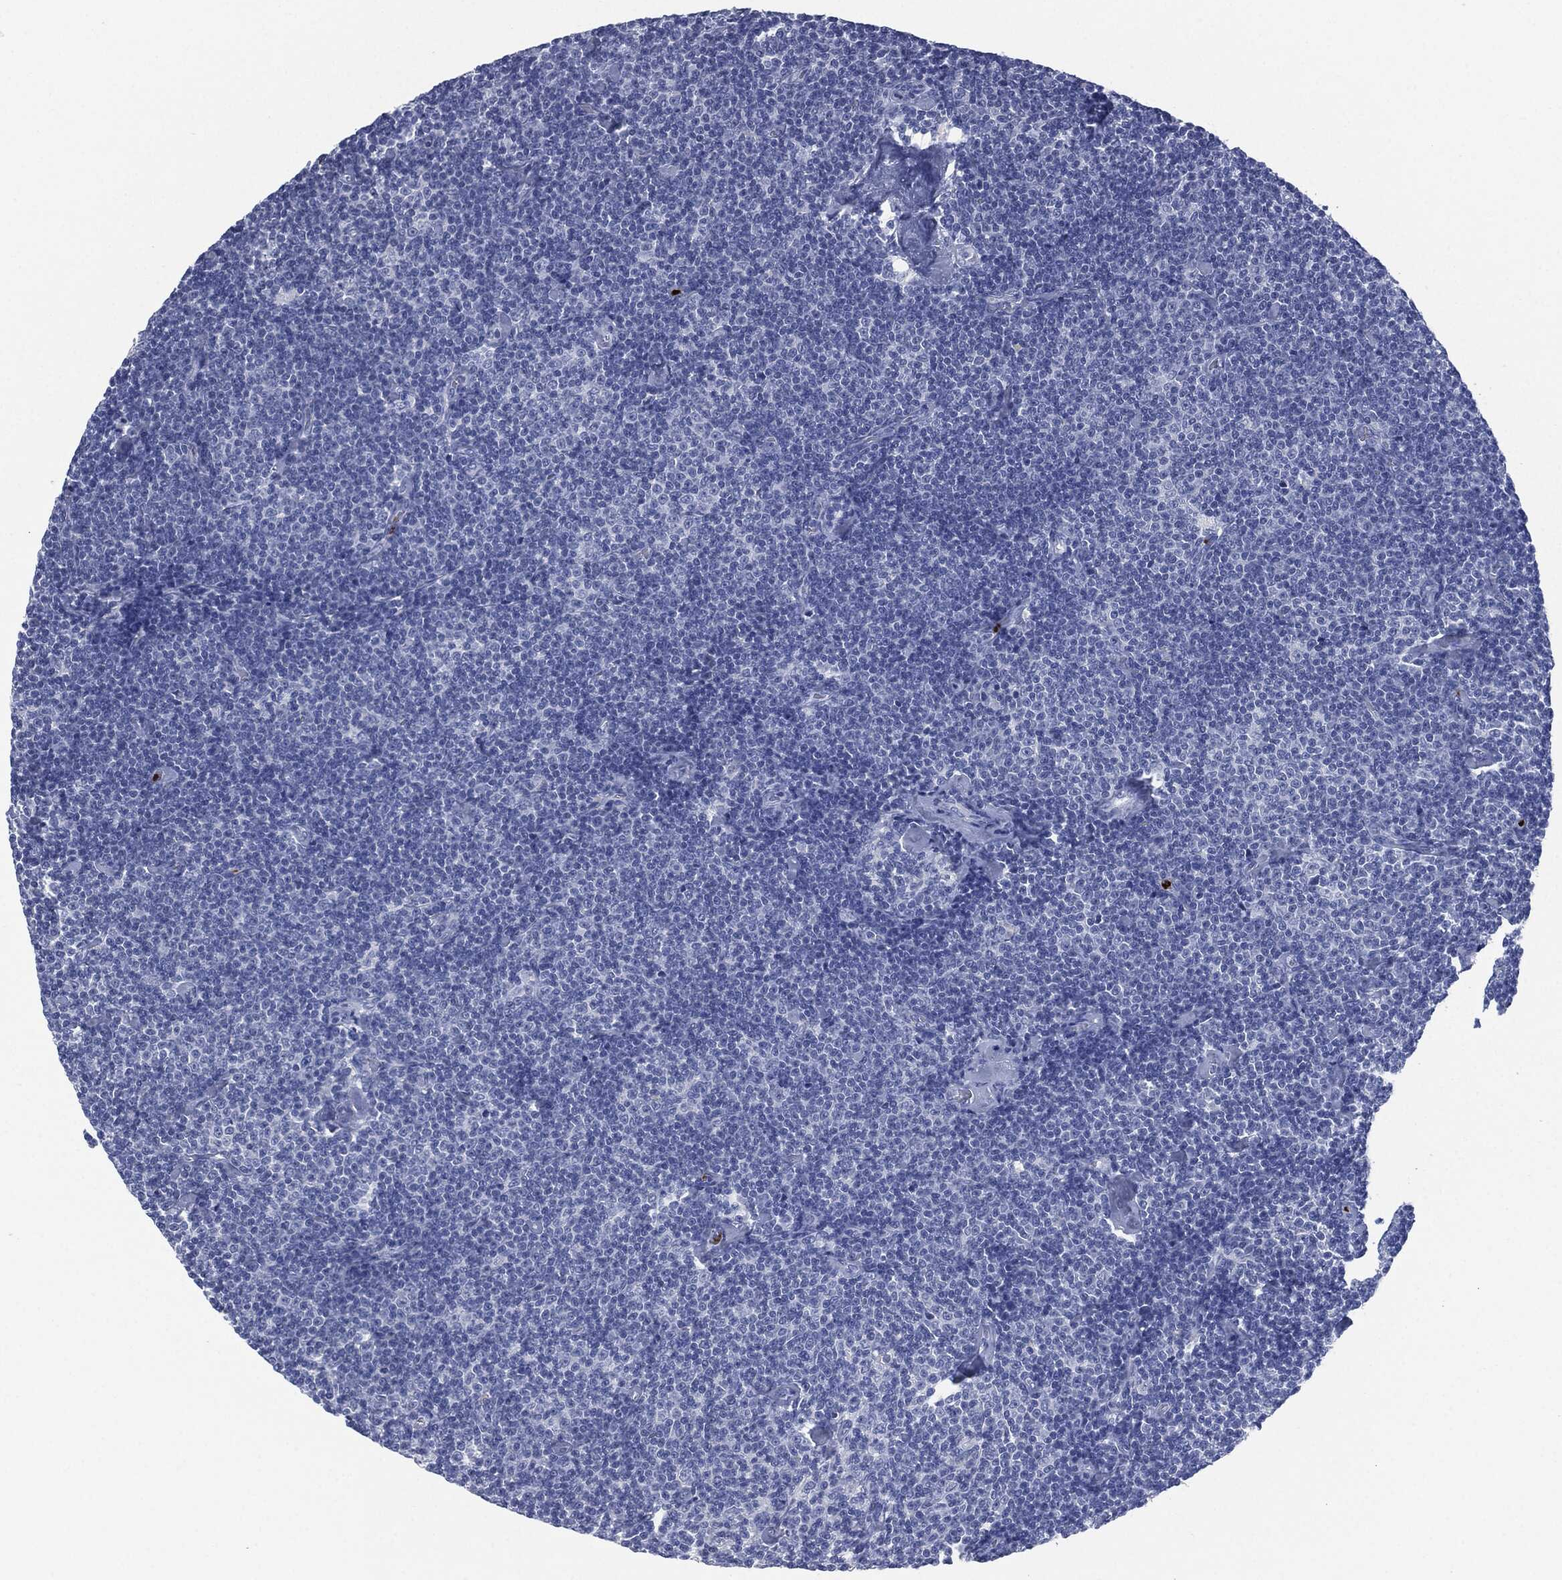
{"staining": {"intensity": "negative", "quantity": "none", "location": "none"}, "tissue": "lymphoma", "cell_type": "Tumor cells", "image_type": "cancer", "snomed": [{"axis": "morphology", "description": "Malignant lymphoma, non-Hodgkin's type, Low grade"}, {"axis": "topography", "description": "Lymph node"}], "caption": "Malignant lymphoma, non-Hodgkin's type (low-grade) stained for a protein using immunohistochemistry exhibits no positivity tumor cells.", "gene": "CEACAM8", "patient": {"sex": "male", "age": 81}}